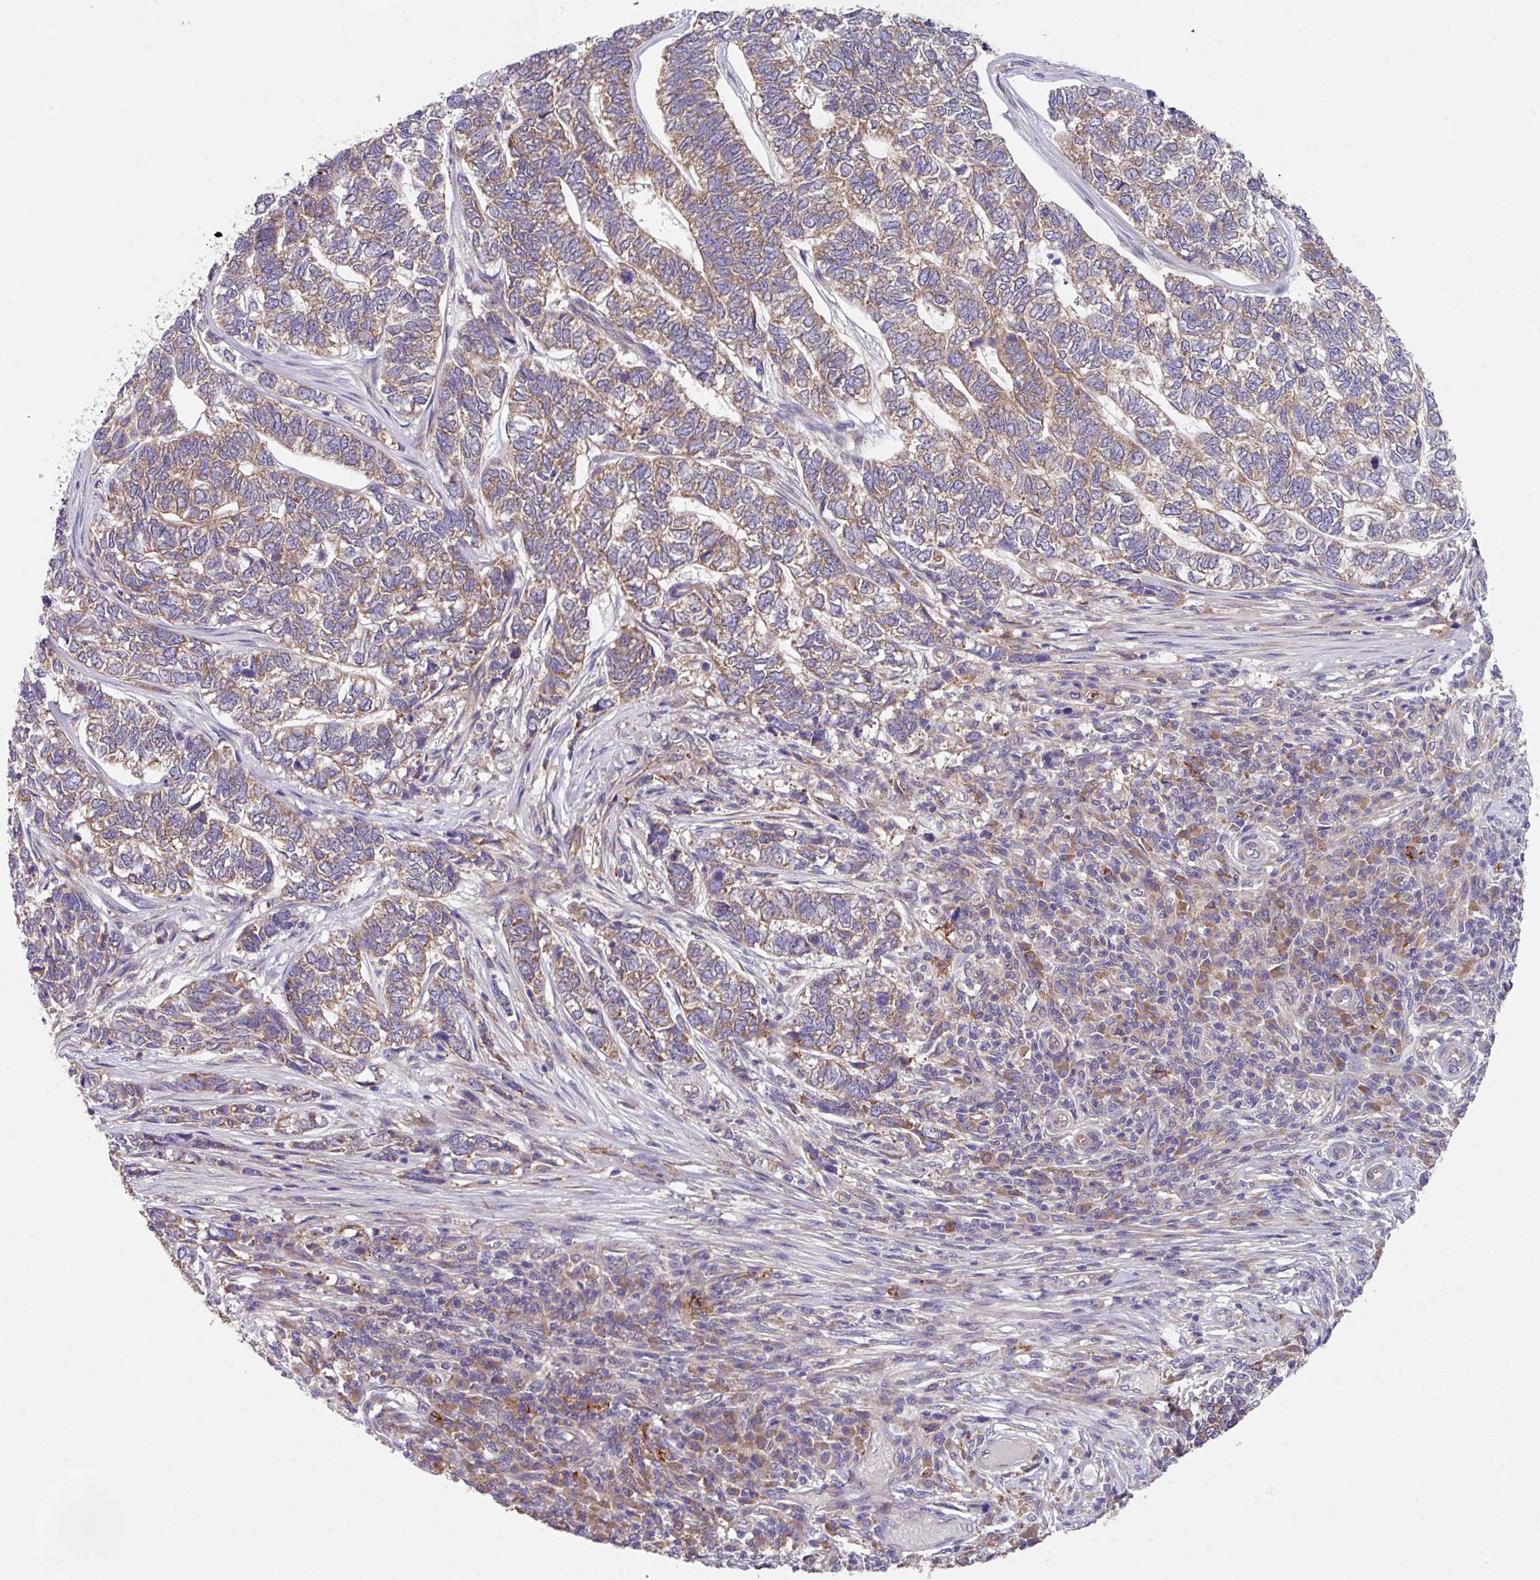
{"staining": {"intensity": "moderate", "quantity": "25%-75%", "location": "cytoplasmic/membranous"}, "tissue": "skin cancer", "cell_type": "Tumor cells", "image_type": "cancer", "snomed": [{"axis": "morphology", "description": "Basal cell carcinoma"}, {"axis": "topography", "description": "Skin"}], "caption": "IHC of skin cancer exhibits medium levels of moderate cytoplasmic/membranous positivity in approximately 25%-75% of tumor cells. The staining is performed using DAB (3,3'-diaminobenzidine) brown chromogen to label protein expression. The nuclei are counter-stained blue using hematoxylin.", "gene": "EIF4B", "patient": {"sex": "female", "age": 65}}